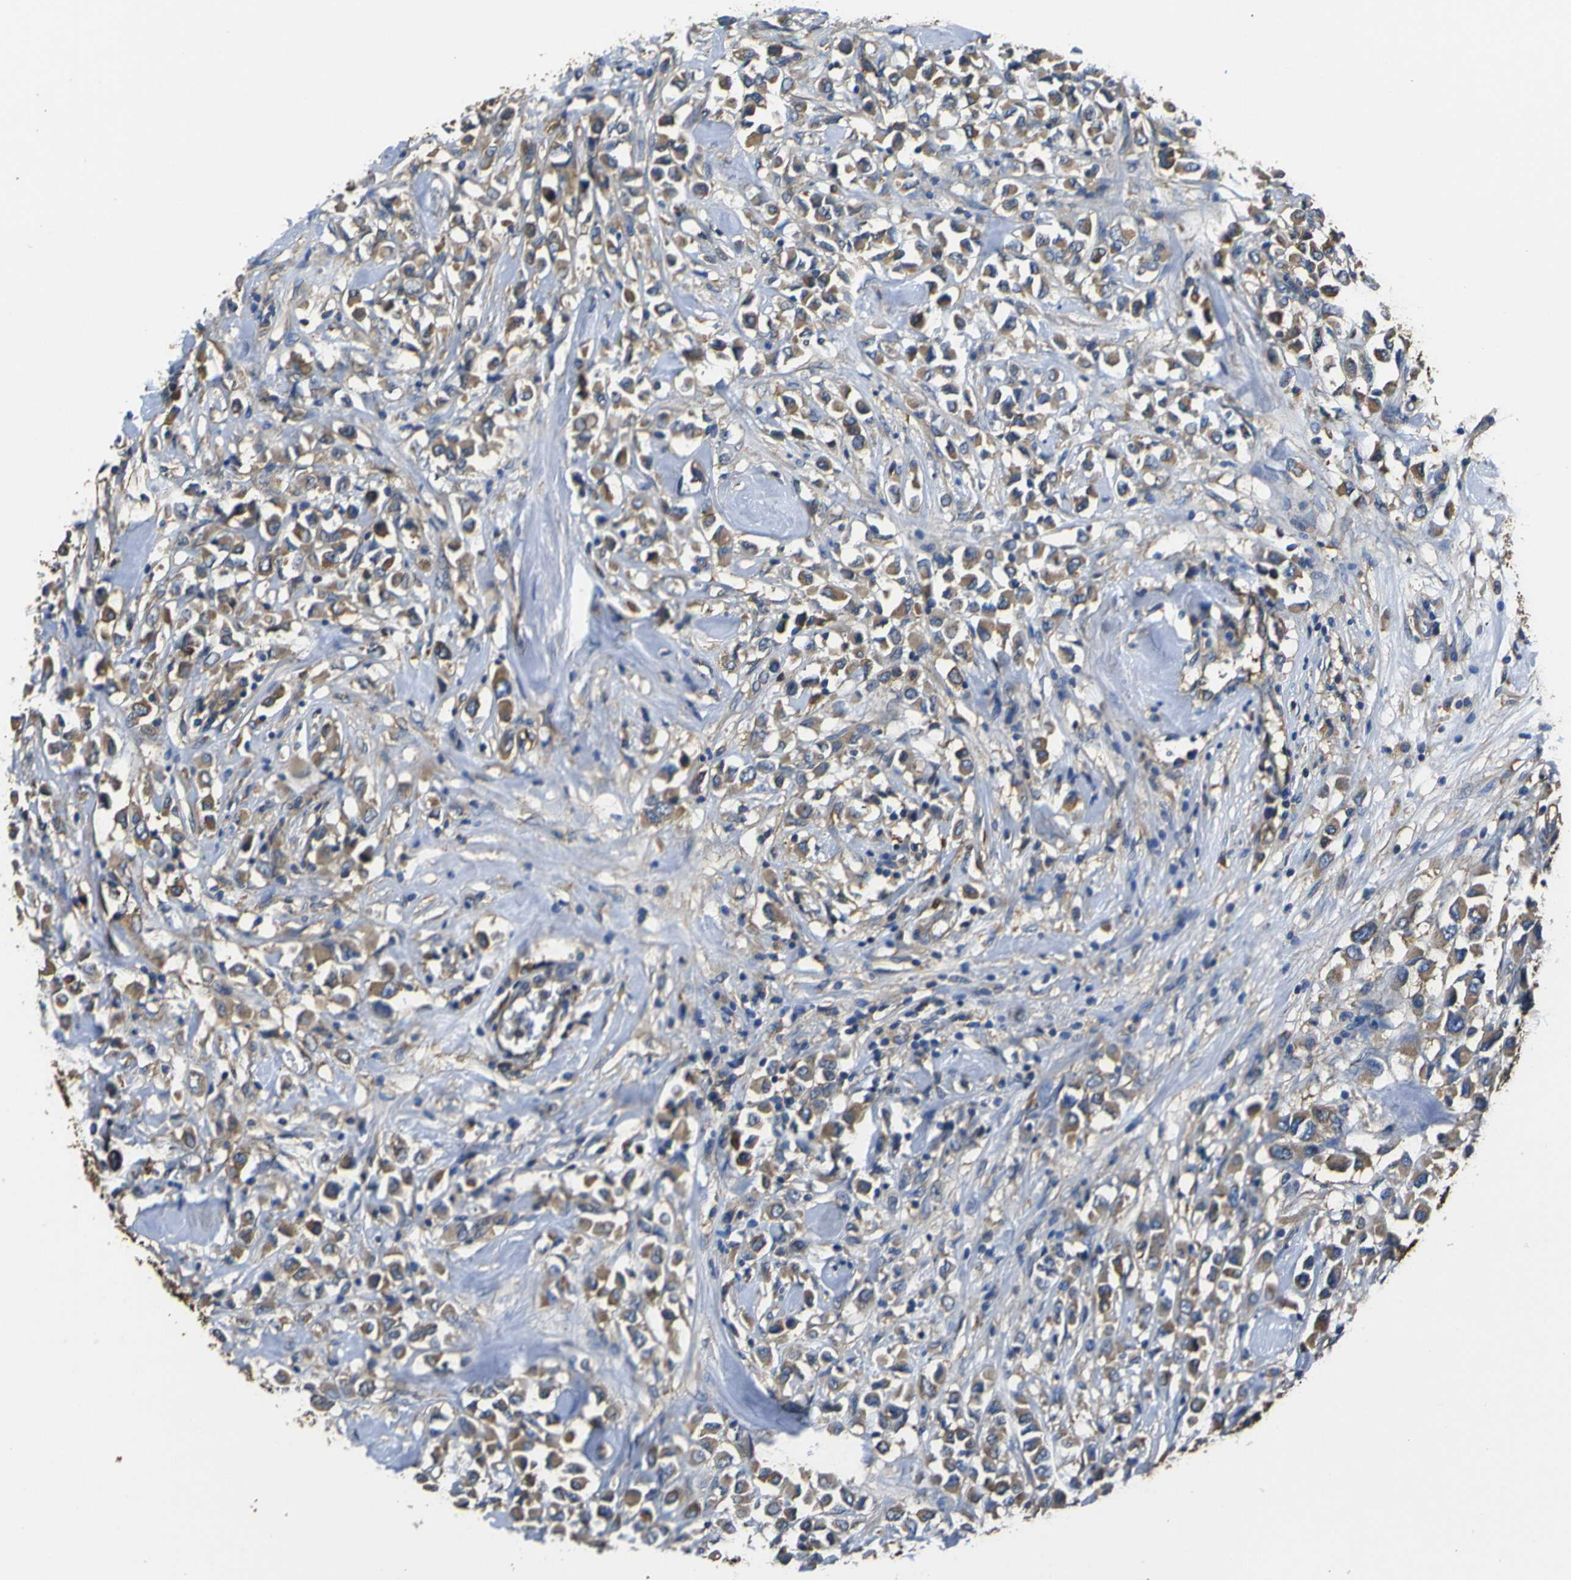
{"staining": {"intensity": "moderate", "quantity": ">75%", "location": "cytoplasmic/membranous"}, "tissue": "breast cancer", "cell_type": "Tumor cells", "image_type": "cancer", "snomed": [{"axis": "morphology", "description": "Duct carcinoma"}, {"axis": "topography", "description": "Breast"}], "caption": "There is medium levels of moderate cytoplasmic/membranous positivity in tumor cells of breast cancer (invasive ductal carcinoma), as demonstrated by immunohistochemical staining (brown color).", "gene": "TUBB", "patient": {"sex": "female", "age": 61}}